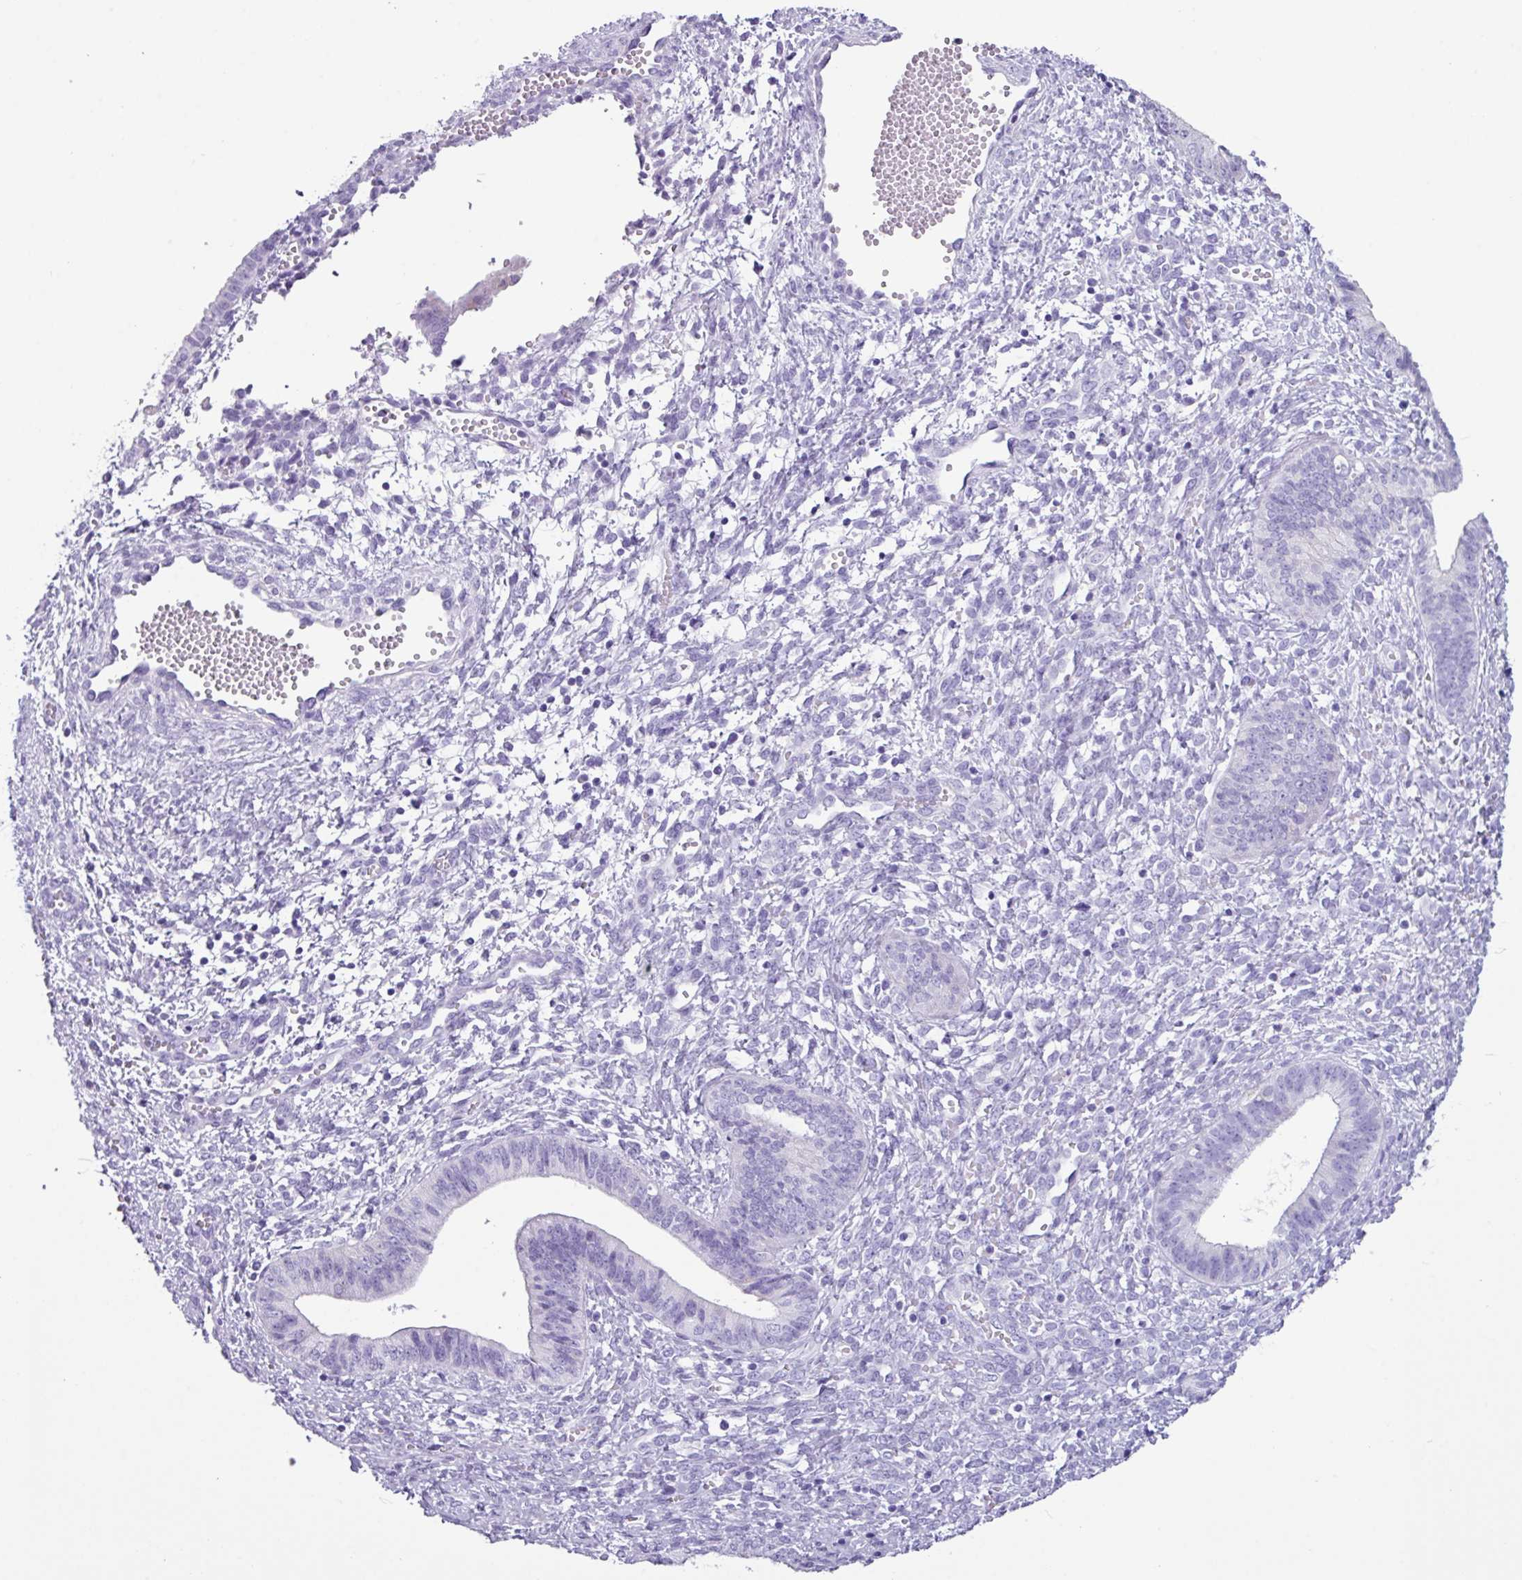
{"staining": {"intensity": "negative", "quantity": "none", "location": "none"}, "tissue": "cervical cancer", "cell_type": "Tumor cells", "image_type": "cancer", "snomed": [{"axis": "morphology", "description": "Squamous cell carcinoma, NOS"}, {"axis": "topography", "description": "Cervix"}], "caption": "This is an immunohistochemistry (IHC) micrograph of human squamous cell carcinoma (cervical). There is no positivity in tumor cells.", "gene": "NCCRP1", "patient": {"sex": "female", "age": 59}}